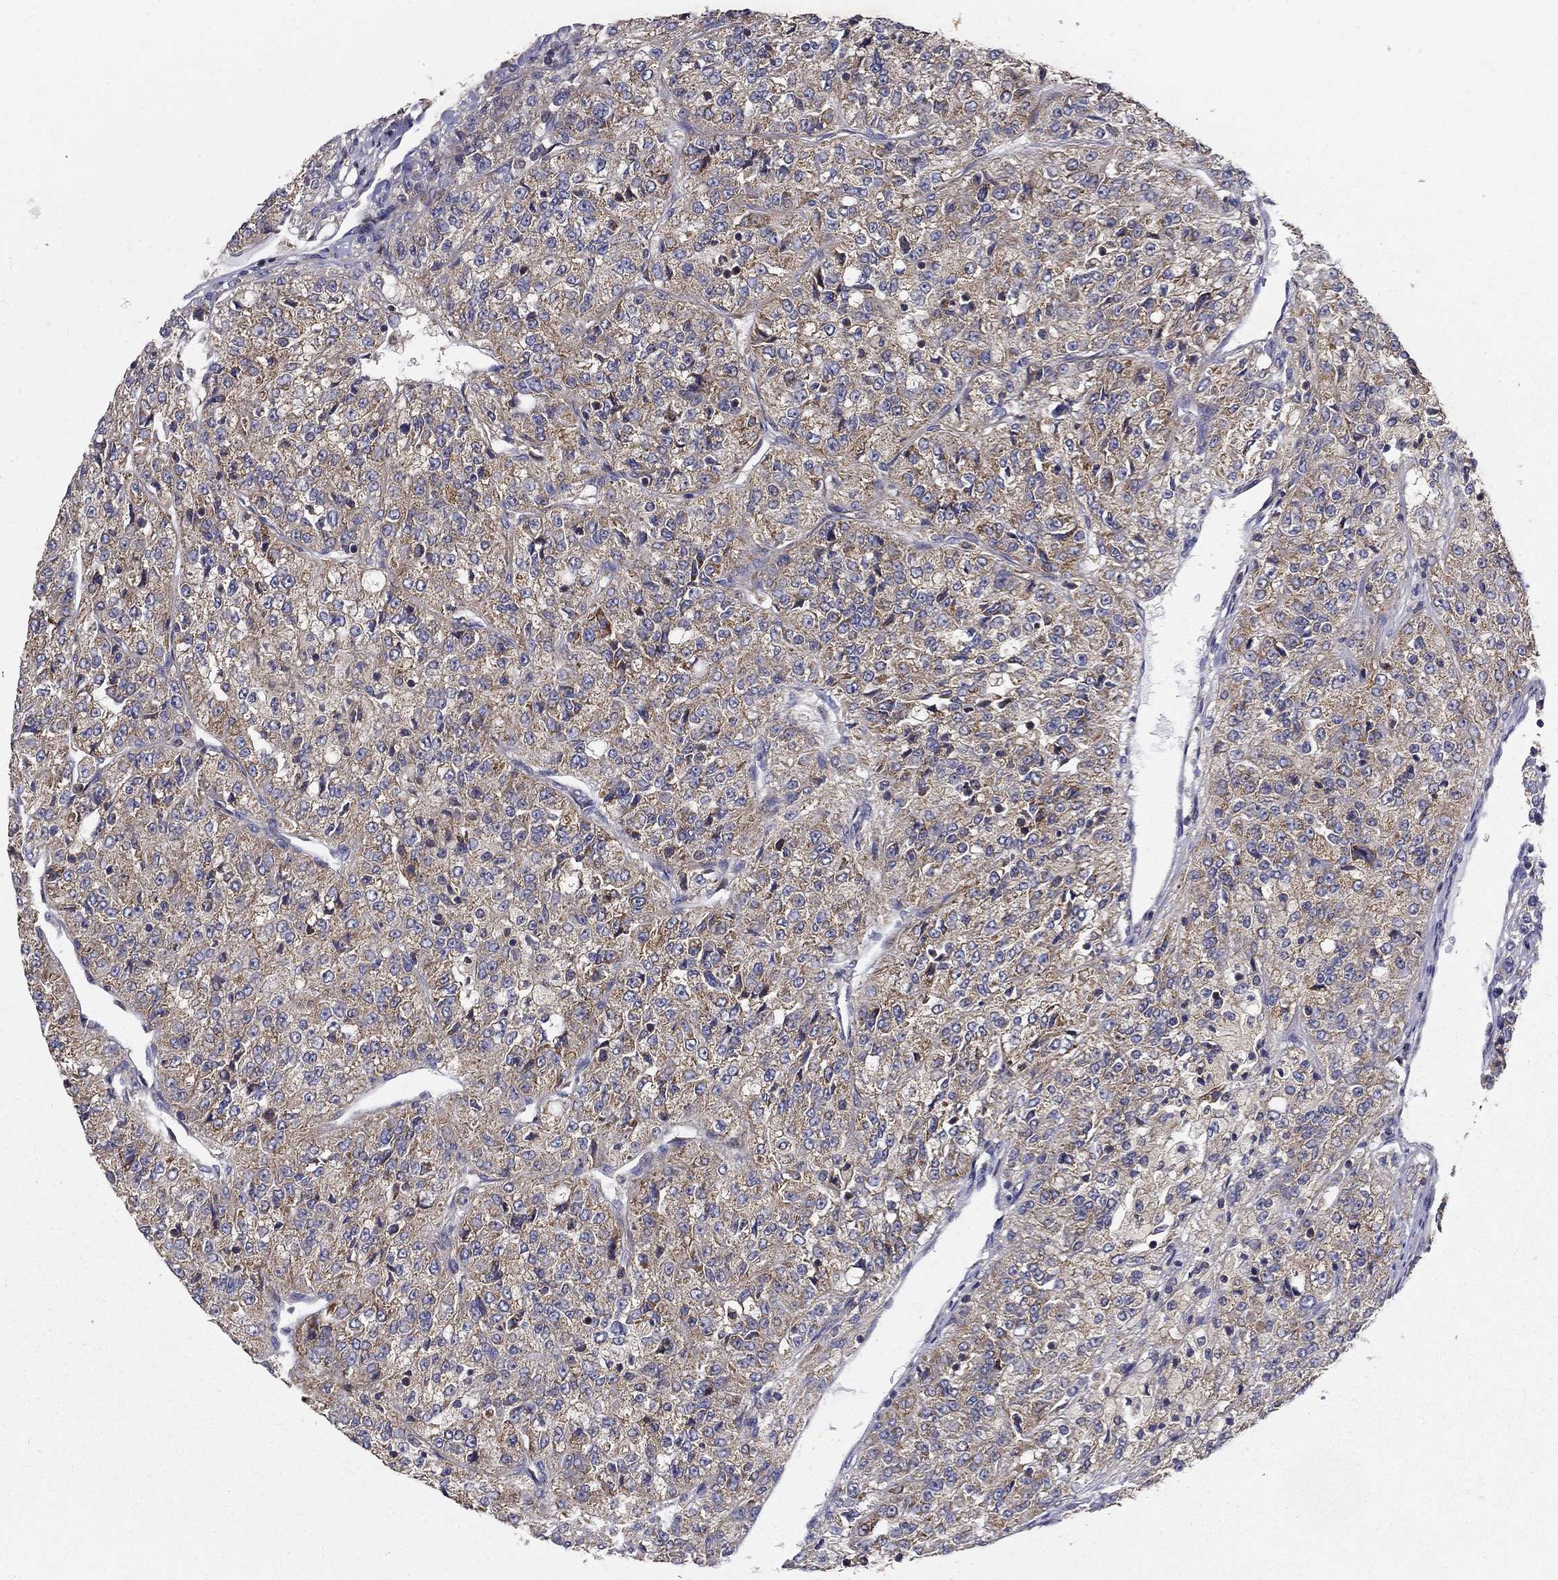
{"staining": {"intensity": "moderate", "quantity": "25%-75%", "location": "cytoplasmic/membranous"}, "tissue": "renal cancer", "cell_type": "Tumor cells", "image_type": "cancer", "snomed": [{"axis": "morphology", "description": "Adenocarcinoma, NOS"}, {"axis": "topography", "description": "Kidney"}], "caption": "Adenocarcinoma (renal) tissue exhibits moderate cytoplasmic/membranous expression in approximately 25%-75% of tumor cells, visualized by immunohistochemistry.", "gene": "ALDH4A1", "patient": {"sex": "female", "age": 63}}